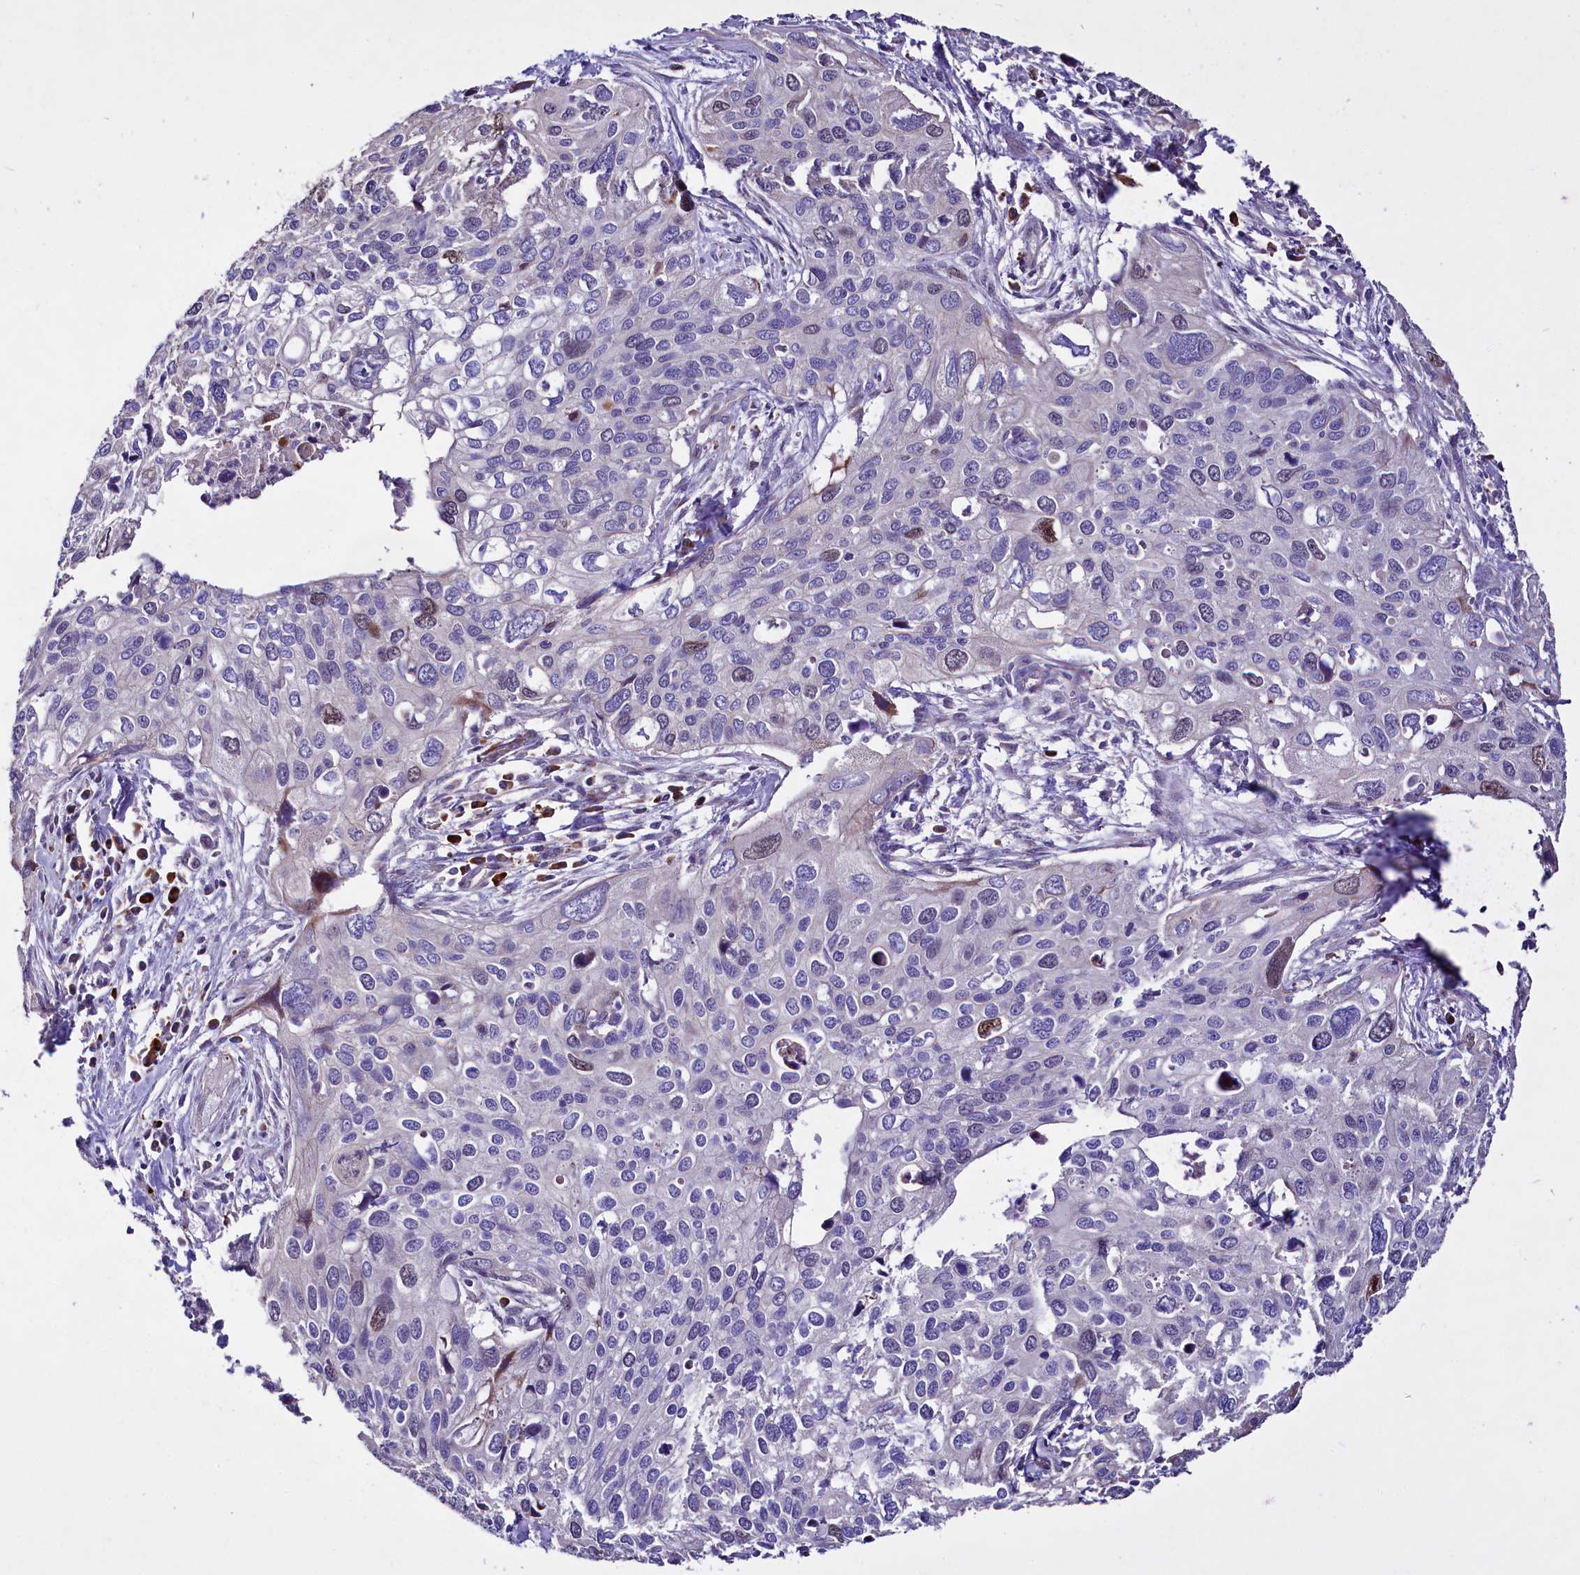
{"staining": {"intensity": "weak", "quantity": "<25%", "location": "nuclear"}, "tissue": "cervical cancer", "cell_type": "Tumor cells", "image_type": "cancer", "snomed": [{"axis": "morphology", "description": "Squamous cell carcinoma, NOS"}, {"axis": "topography", "description": "Cervix"}], "caption": "The immunohistochemistry histopathology image has no significant staining in tumor cells of cervical cancer (squamous cell carcinoma) tissue.", "gene": "WNT8A", "patient": {"sex": "female", "age": 55}}